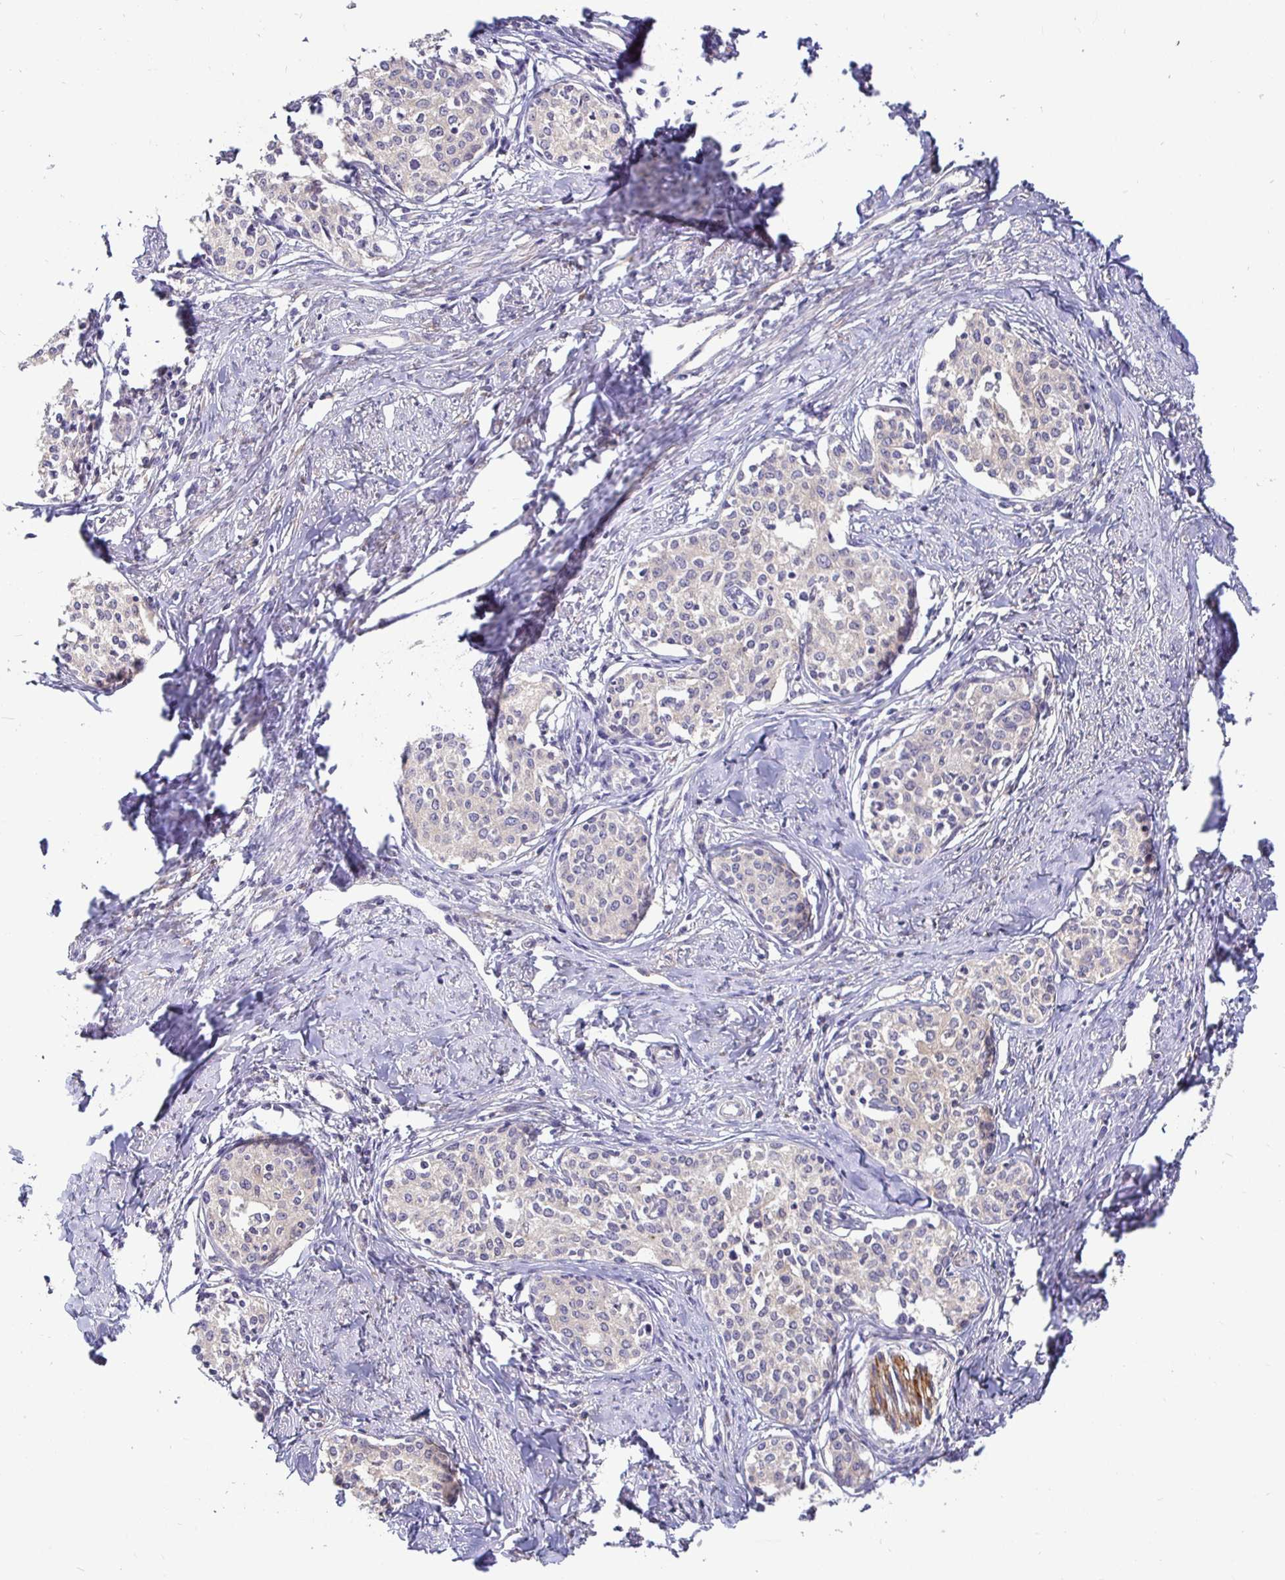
{"staining": {"intensity": "negative", "quantity": "none", "location": "none"}, "tissue": "cervical cancer", "cell_type": "Tumor cells", "image_type": "cancer", "snomed": [{"axis": "morphology", "description": "Squamous cell carcinoma, NOS"}, {"axis": "morphology", "description": "Adenocarcinoma, NOS"}, {"axis": "topography", "description": "Cervix"}], "caption": "A histopathology image of cervical cancer stained for a protein demonstrates no brown staining in tumor cells. Brightfield microscopy of immunohistochemistry stained with DAB (brown) and hematoxylin (blue), captured at high magnification.", "gene": "KIF21A", "patient": {"sex": "female", "age": 52}}